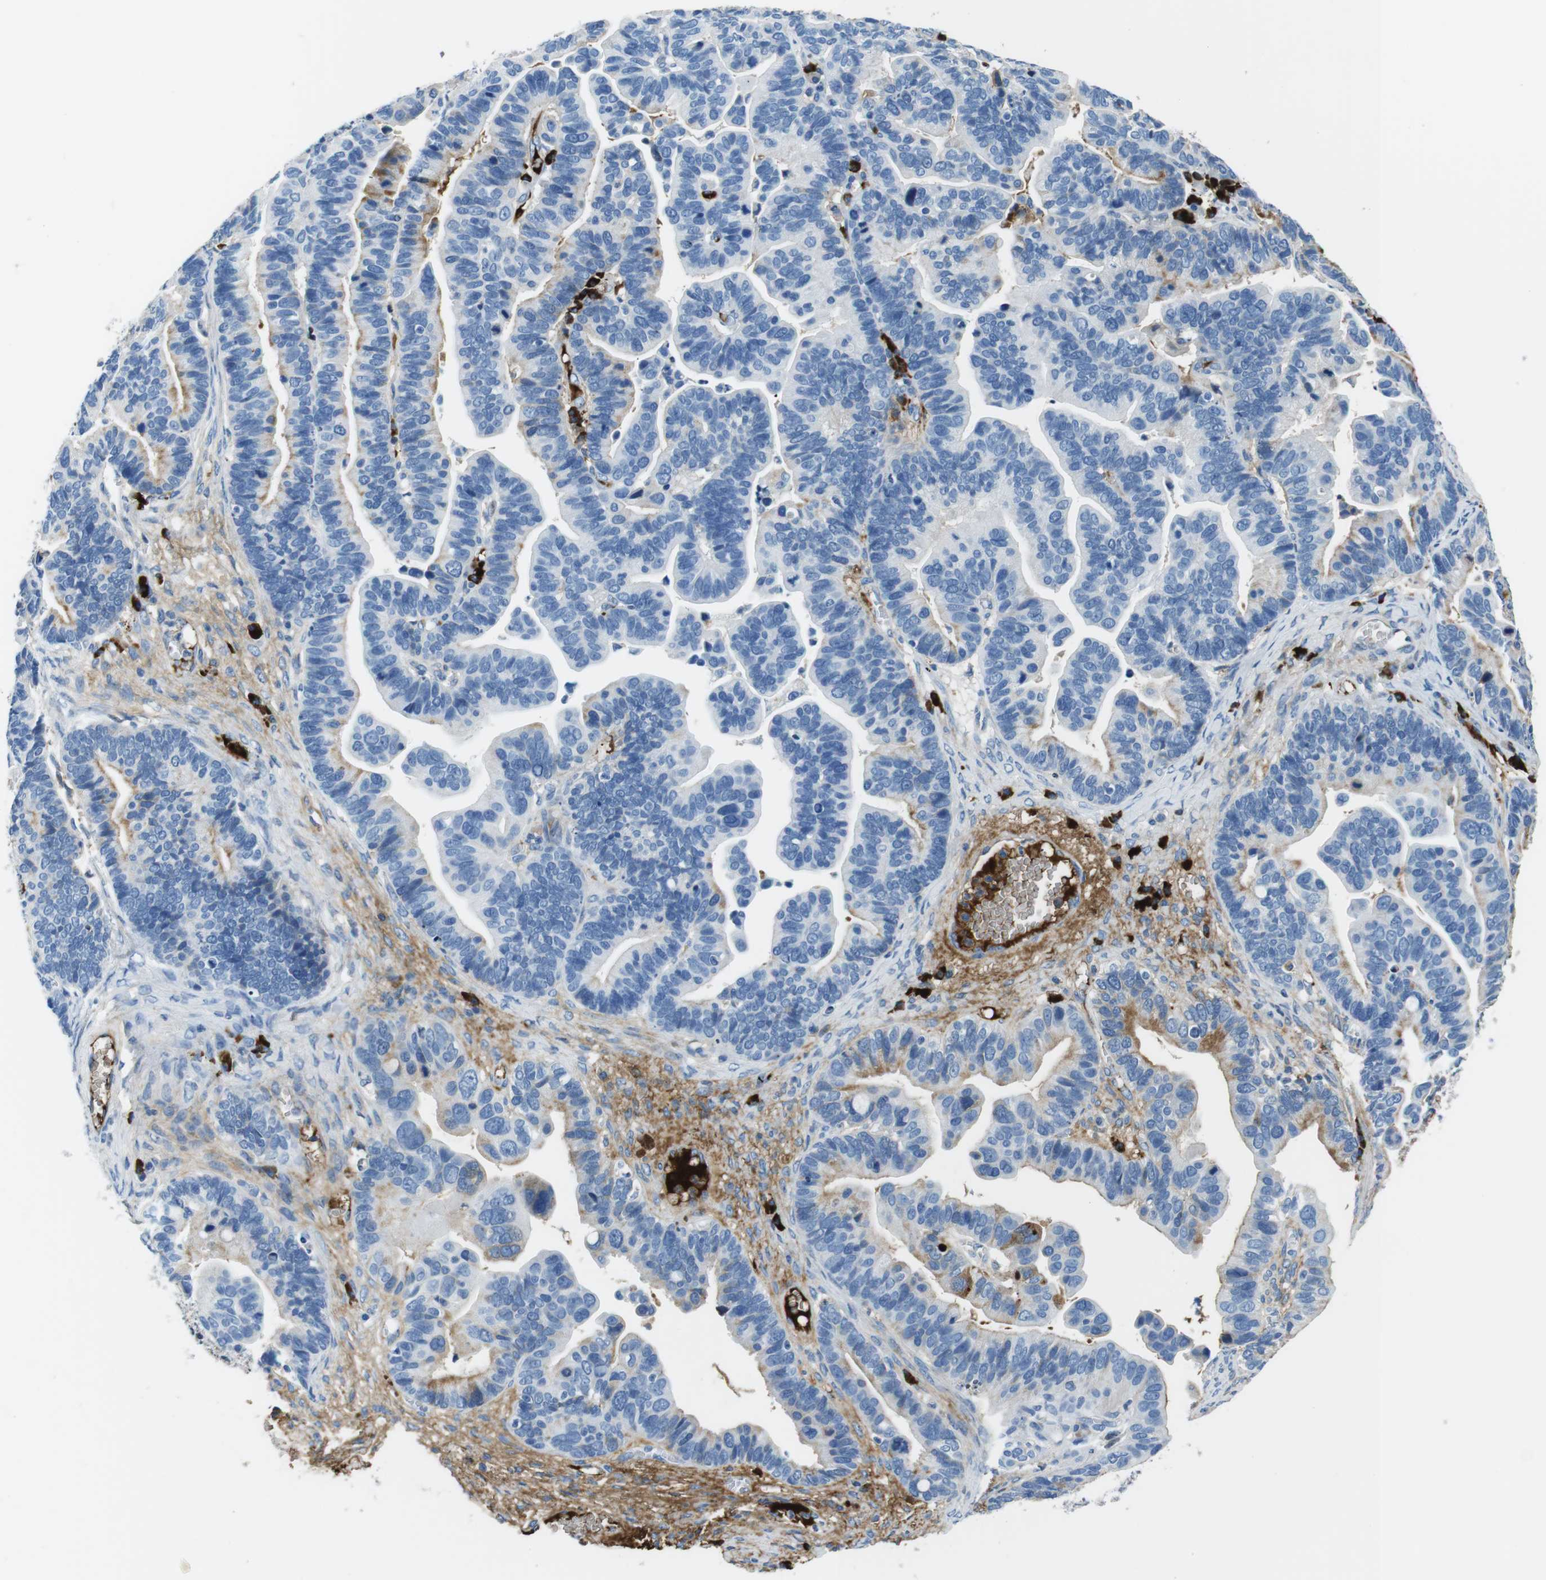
{"staining": {"intensity": "weak", "quantity": "<25%", "location": "cytoplasmic/membranous"}, "tissue": "ovarian cancer", "cell_type": "Tumor cells", "image_type": "cancer", "snomed": [{"axis": "morphology", "description": "Cystadenocarcinoma, serous, NOS"}, {"axis": "topography", "description": "Ovary"}], "caption": "DAB immunohistochemical staining of ovarian serous cystadenocarcinoma shows no significant staining in tumor cells.", "gene": "IGKC", "patient": {"sex": "female", "age": 56}}